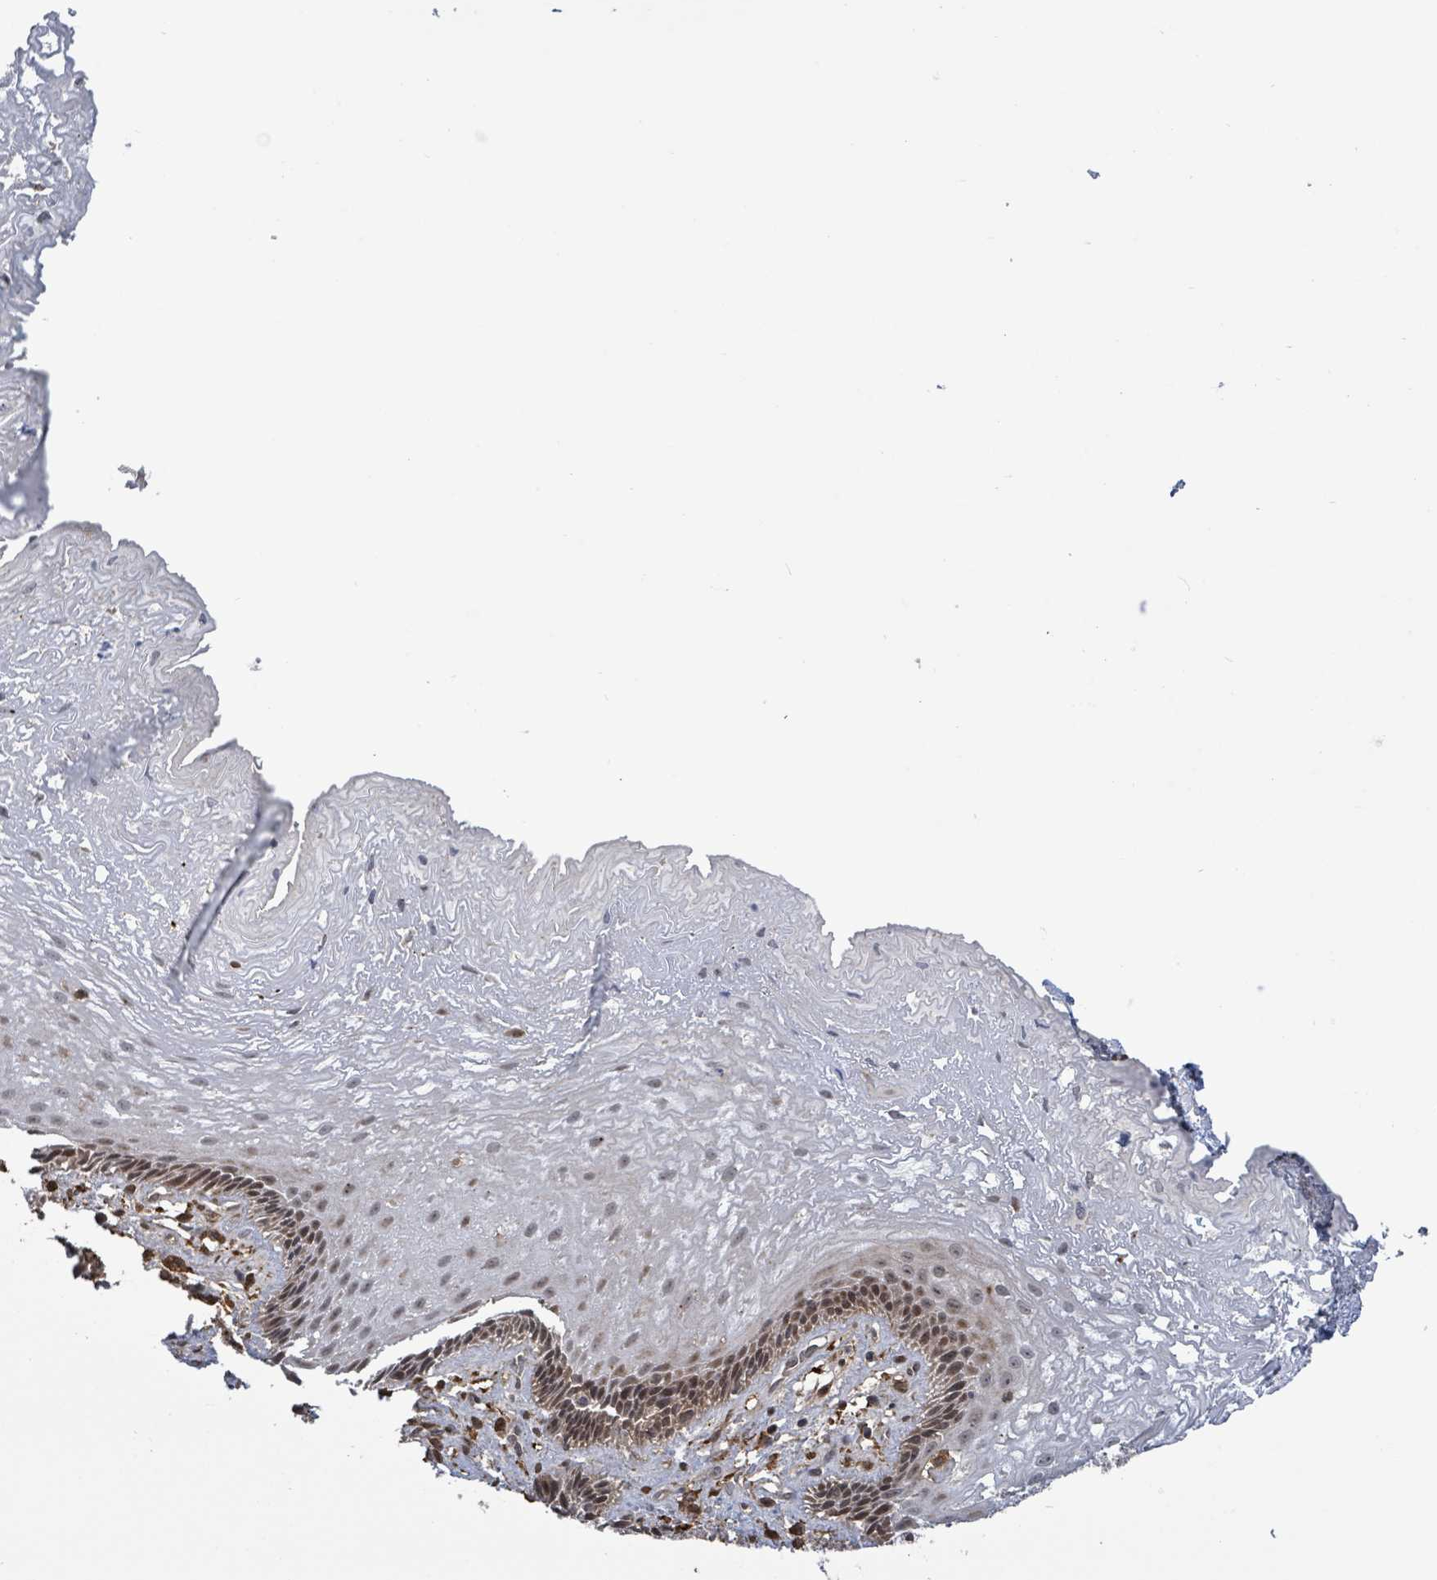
{"staining": {"intensity": "moderate", "quantity": "<25%", "location": "cytoplasmic/membranous,nuclear"}, "tissue": "esophagus", "cell_type": "Squamous epithelial cells", "image_type": "normal", "snomed": [{"axis": "morphology", "description": "Normal tissue, NOS"}, {"axis": "topography", "description": "Esophagus"}], "caption": "The micrograph displays immunohistochemical staining of normal esophagus. There is moderate cytoplasmic/membranous,nuclear positivity is present in about <25% of squamous epithelial cells.", "gene": "FBXO6", "patient": {"sex": "male", "age": 60}}